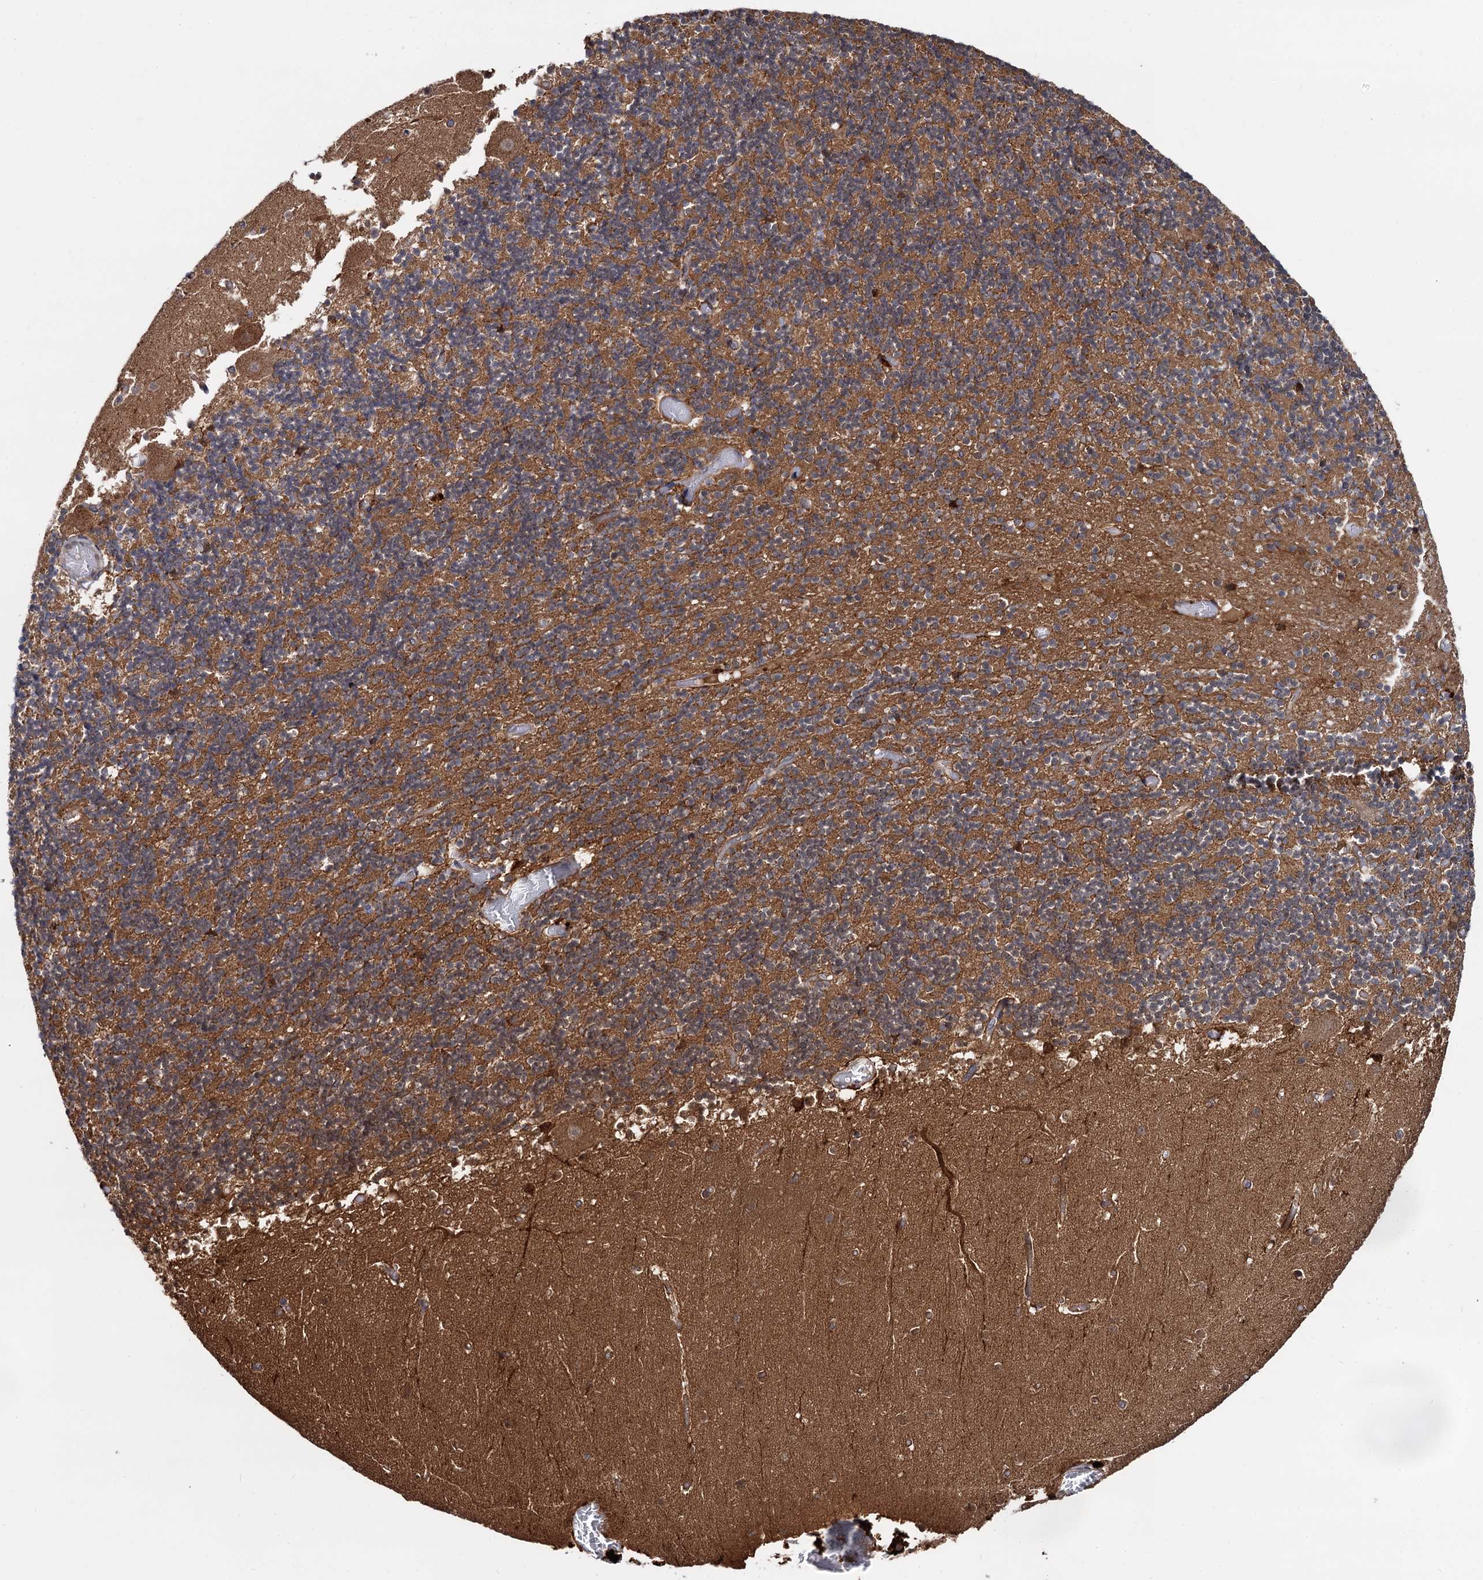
{"staining": {"intensity": "moderate", "quantity": ">75%", "location": "cytoplasmic/membranous"}, "tissue": "cerebellum", "cell_type": "Cells in granular layer", "image_type": "normal", "snomed": [{"axis": "morphology", "description": "Normal tissue, NOS"}, {"axis": "topography", "description": "Cerebellum"}], "caption": "A photomicrograph of human cerebellum stained for a protein displays moderate cytoplasmic/membranous brown staining in cells in granular layer.", "gene": "SELENOP", "patient": {"sex": "female", "age": 28}}